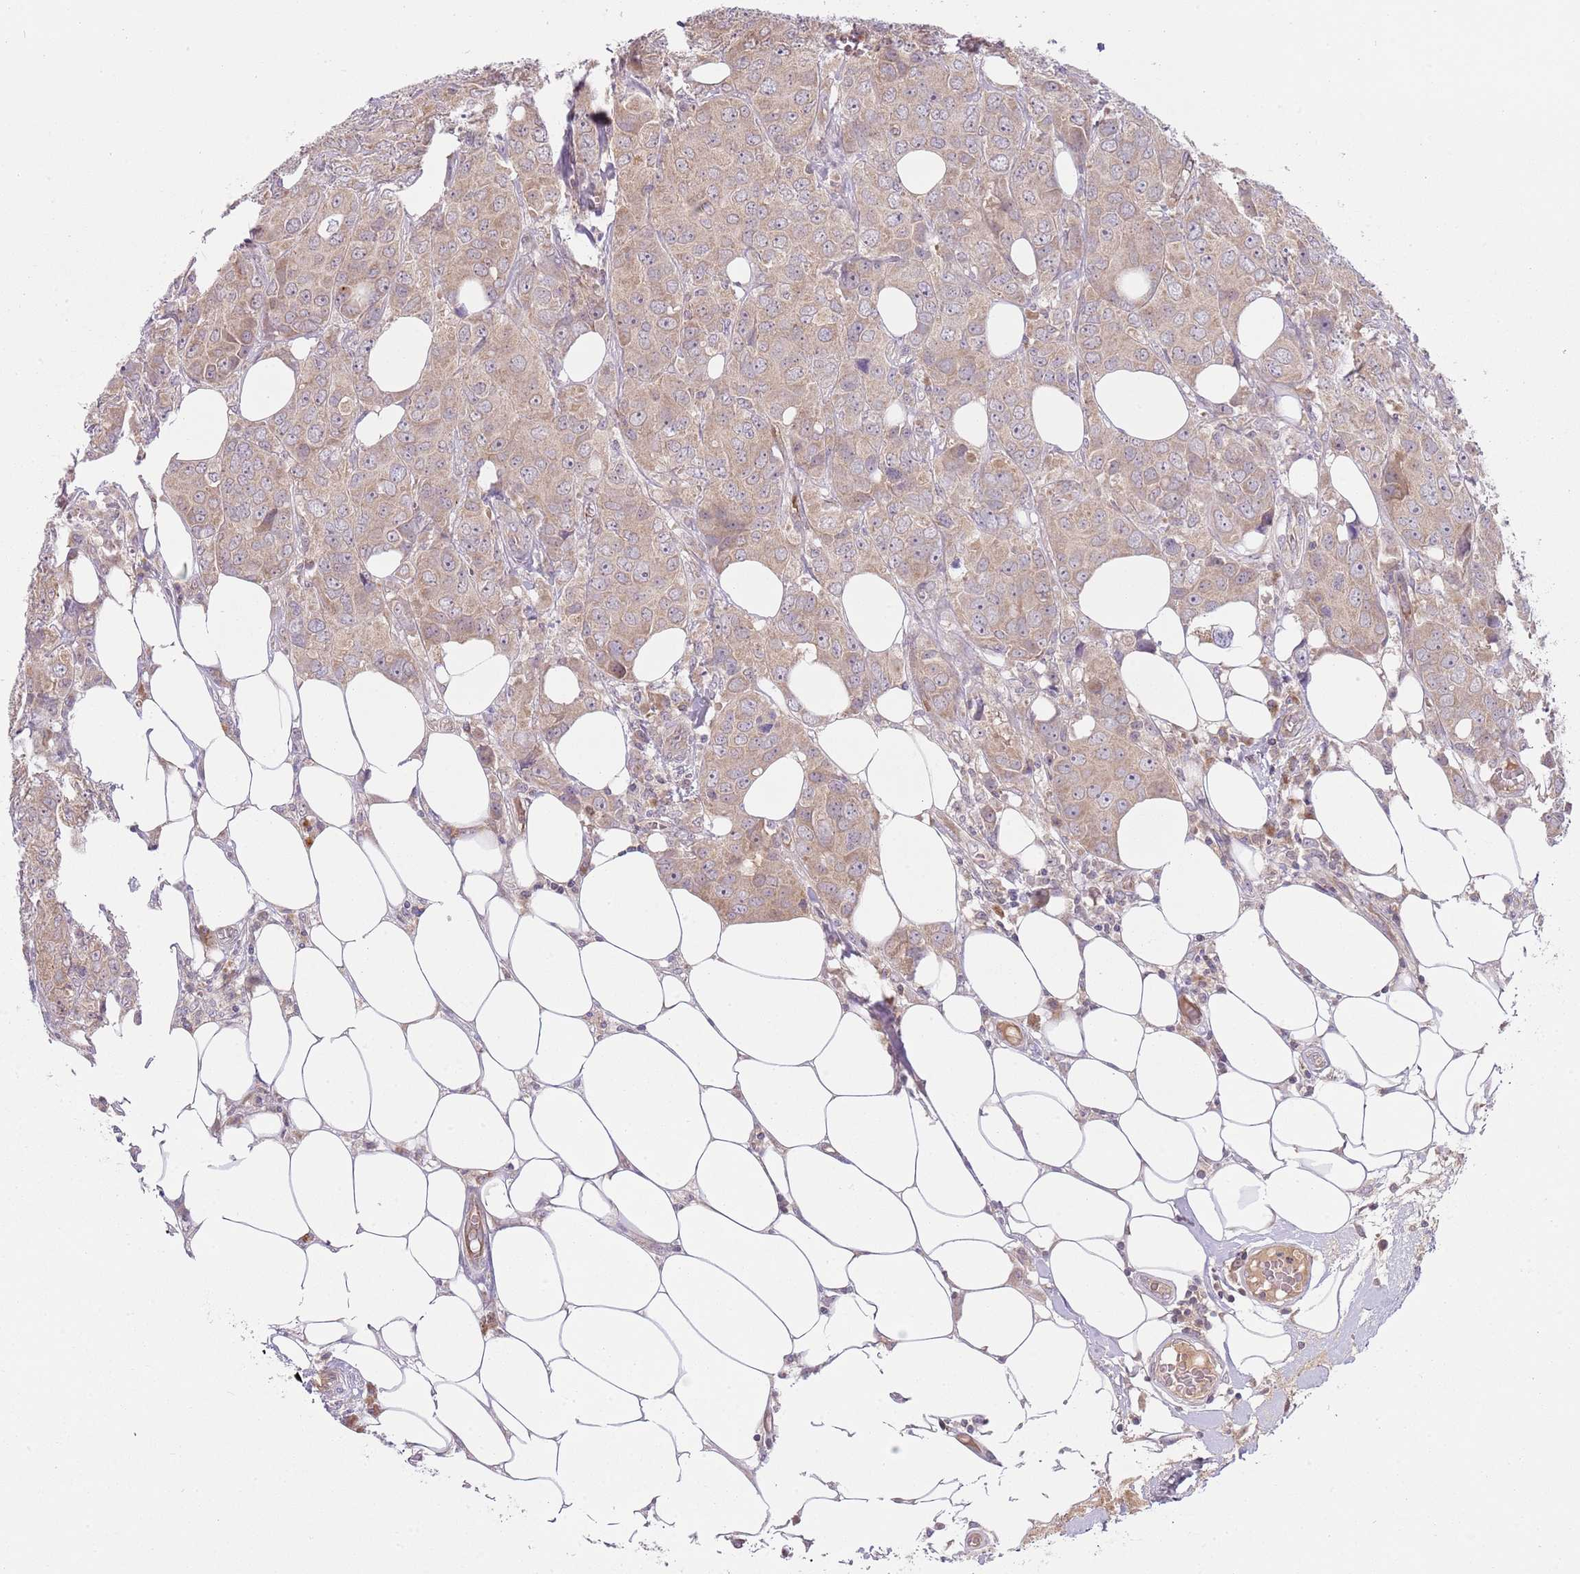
{"staining": {"intensity": "weak", "quantity": ">75%", "location": "cytoplasmic/membranous"}, "tissue": "breast cancer", "cell_type": "Tumor cells", "image_type": "cancer", "snomed": [{"axis": "morphology", "description": "Duct carcinoma"}, {"axis": "topography", "description": "Breast"}], "caption": "Invasive ductal carcinoma (breast) tissue shows weak cytoplasmic/membranous positivity in approximately >75% of tumor cells Immunohistochemistry (ihc) stains the protein in brown and the nuclei are stained blue.", "gene": "SKOR2", "patient": {"sex": "female", "age": 43}}